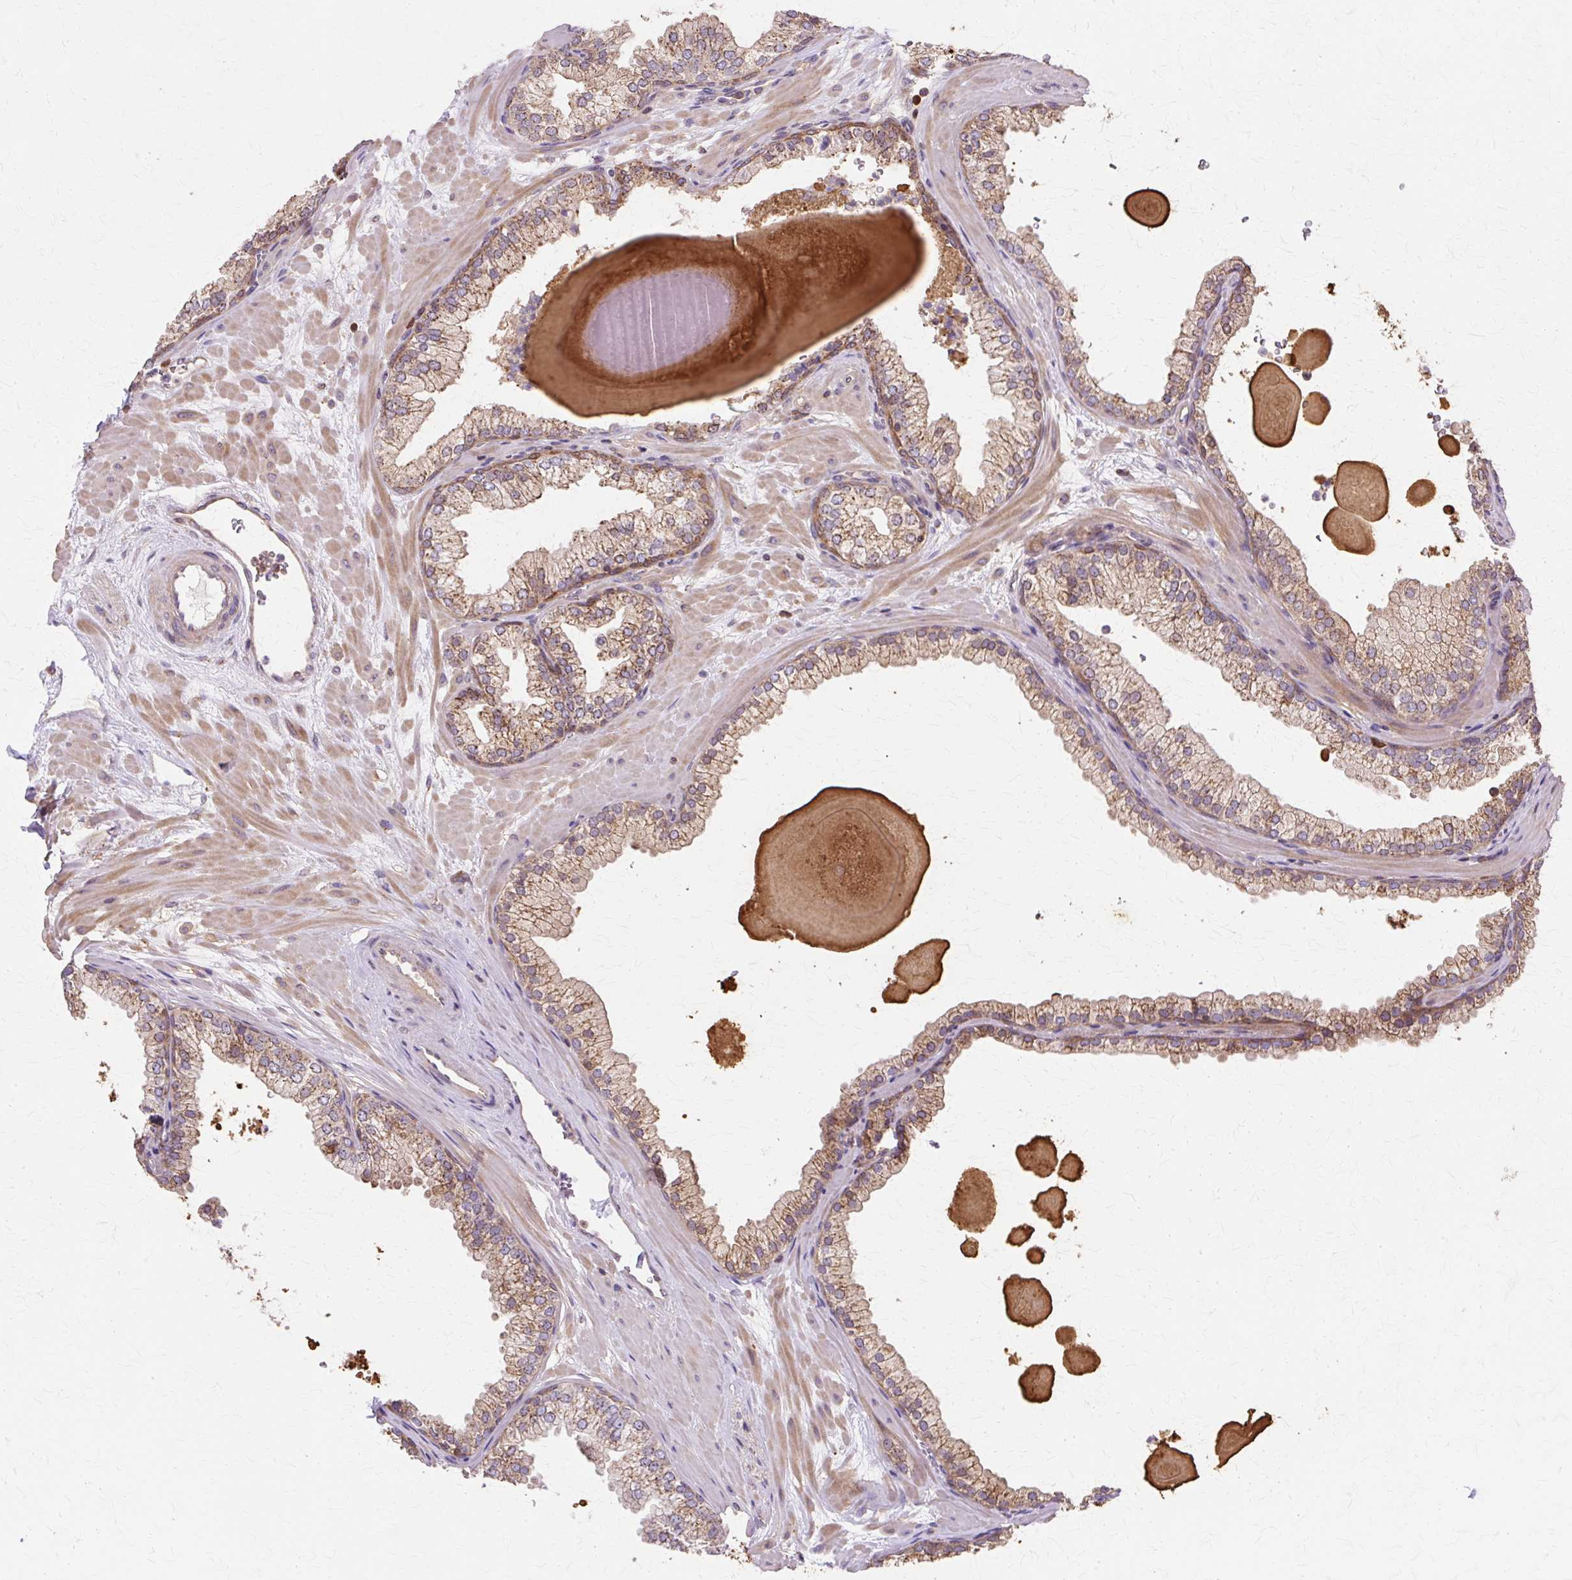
{"staining": {"intensity": "moderate", "quantity": ">75%", "location": "cytoplasmic/membranous"}, "tissue": "prostate", "cell_type": "Glandular cells", "image_type": "normal", "snomed": [{"axis": "morphology", "description": "Normal tissue, NOS"}, {"axis": "topography", "description": "Prostate"}, {"axis": "topography", "description": "Peripheral nerve tissue"}], "caption": "Prostate stained with IHC shows moderate cytoplasmic/membranous expression in approximately >75% of glandular cells.", "gene": "COPB1", "patient": {"sex": "male", "age": 61}}